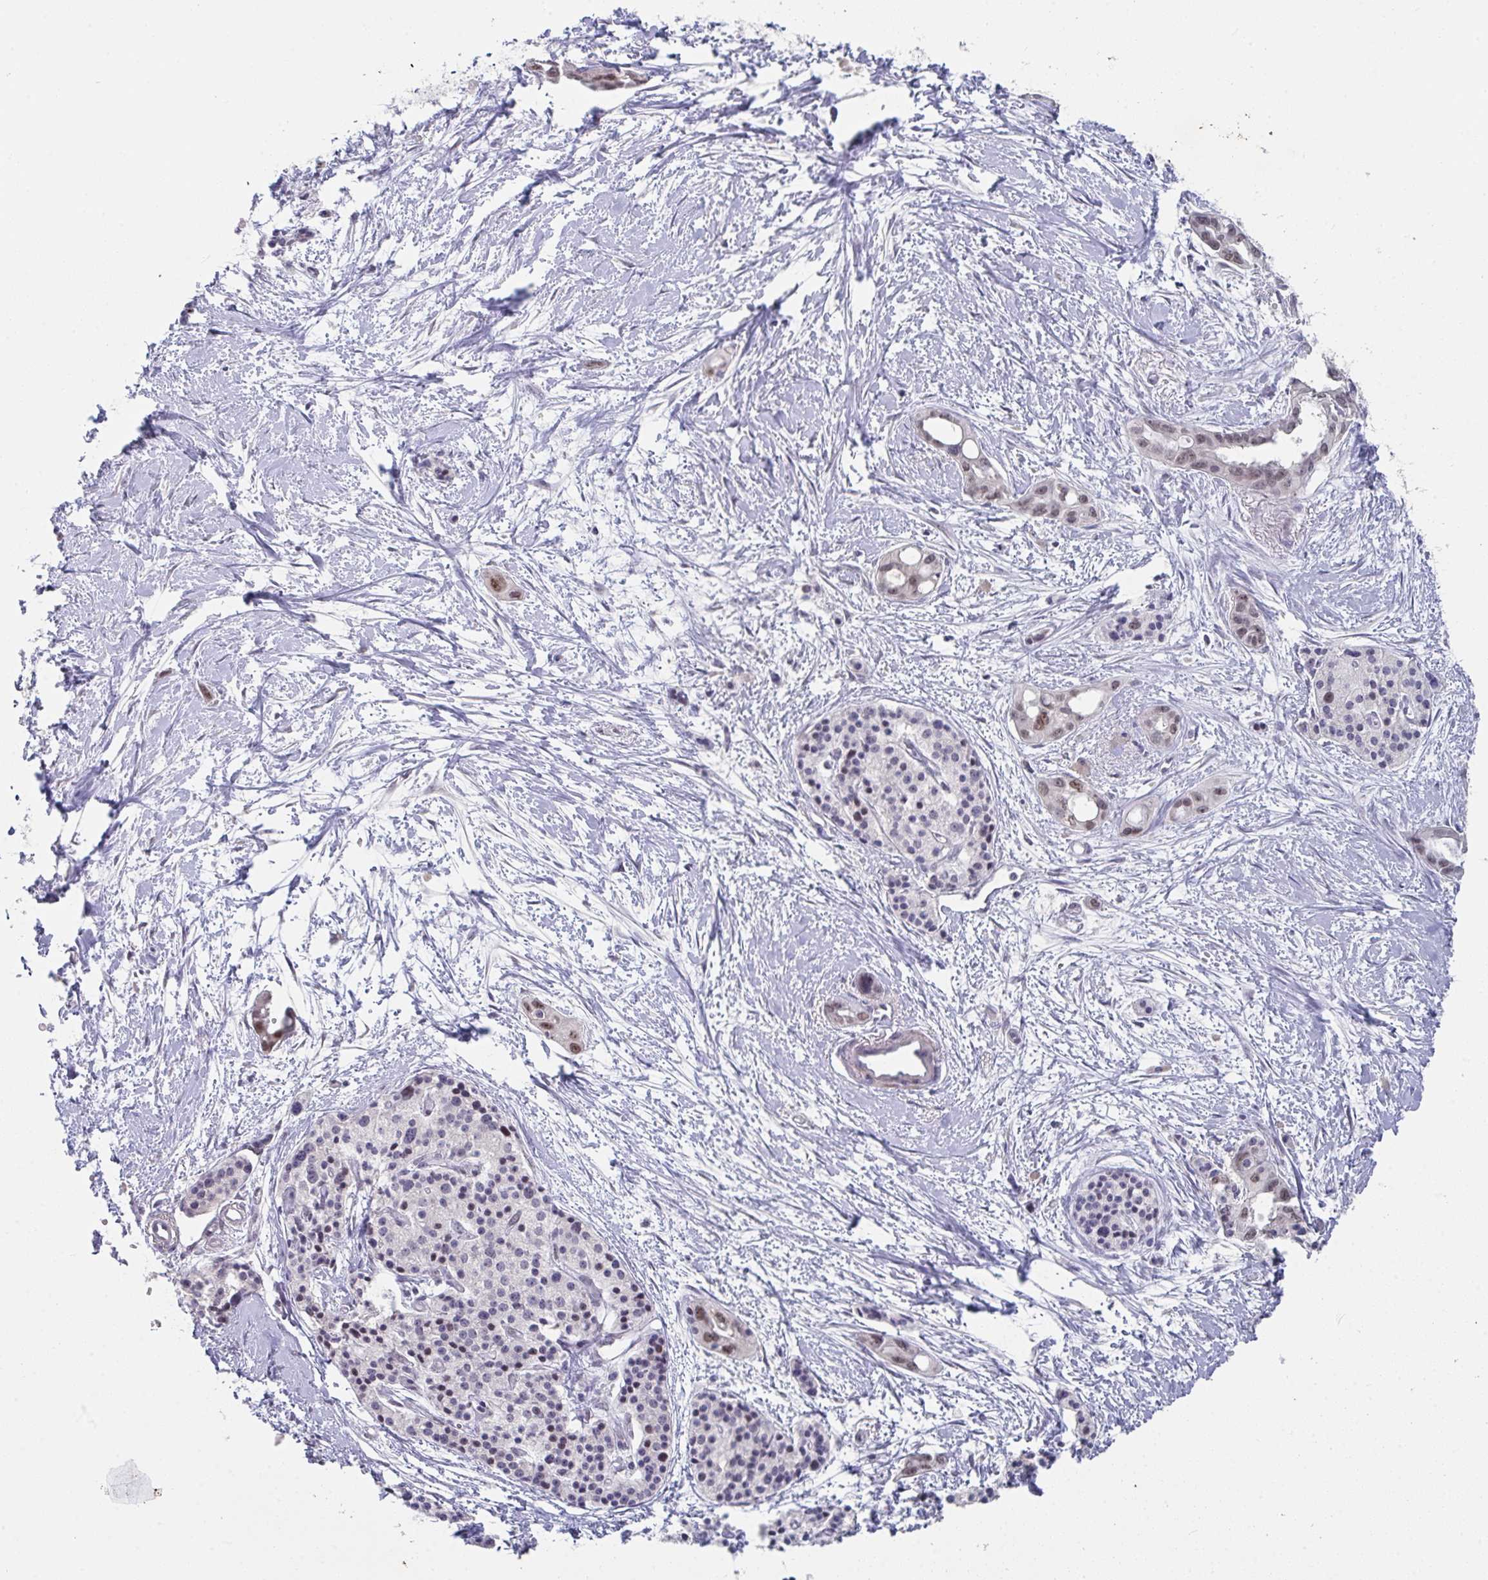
{"staining": {"intensity": "weak", "quantity": "25%-75%", "location": "nuclear"}, "tissue": "pancreatic cancer", "cell_type": "Tumor cells", "image_type": "cancer", "snomed": [{"axis": "morphology", "description": "Adenocarcinoma, NOS"}, {"axis": "topography", "description": "Pancreas"}], "caption": "DAB immunohistochemical staining of pancreatic adenocarcinoma demonstrates weak nuclear protein staining in approximately 25%-75% of tumor cells.", "gene": "RBM18", "patient": {"sex": "female", "age": 50}}